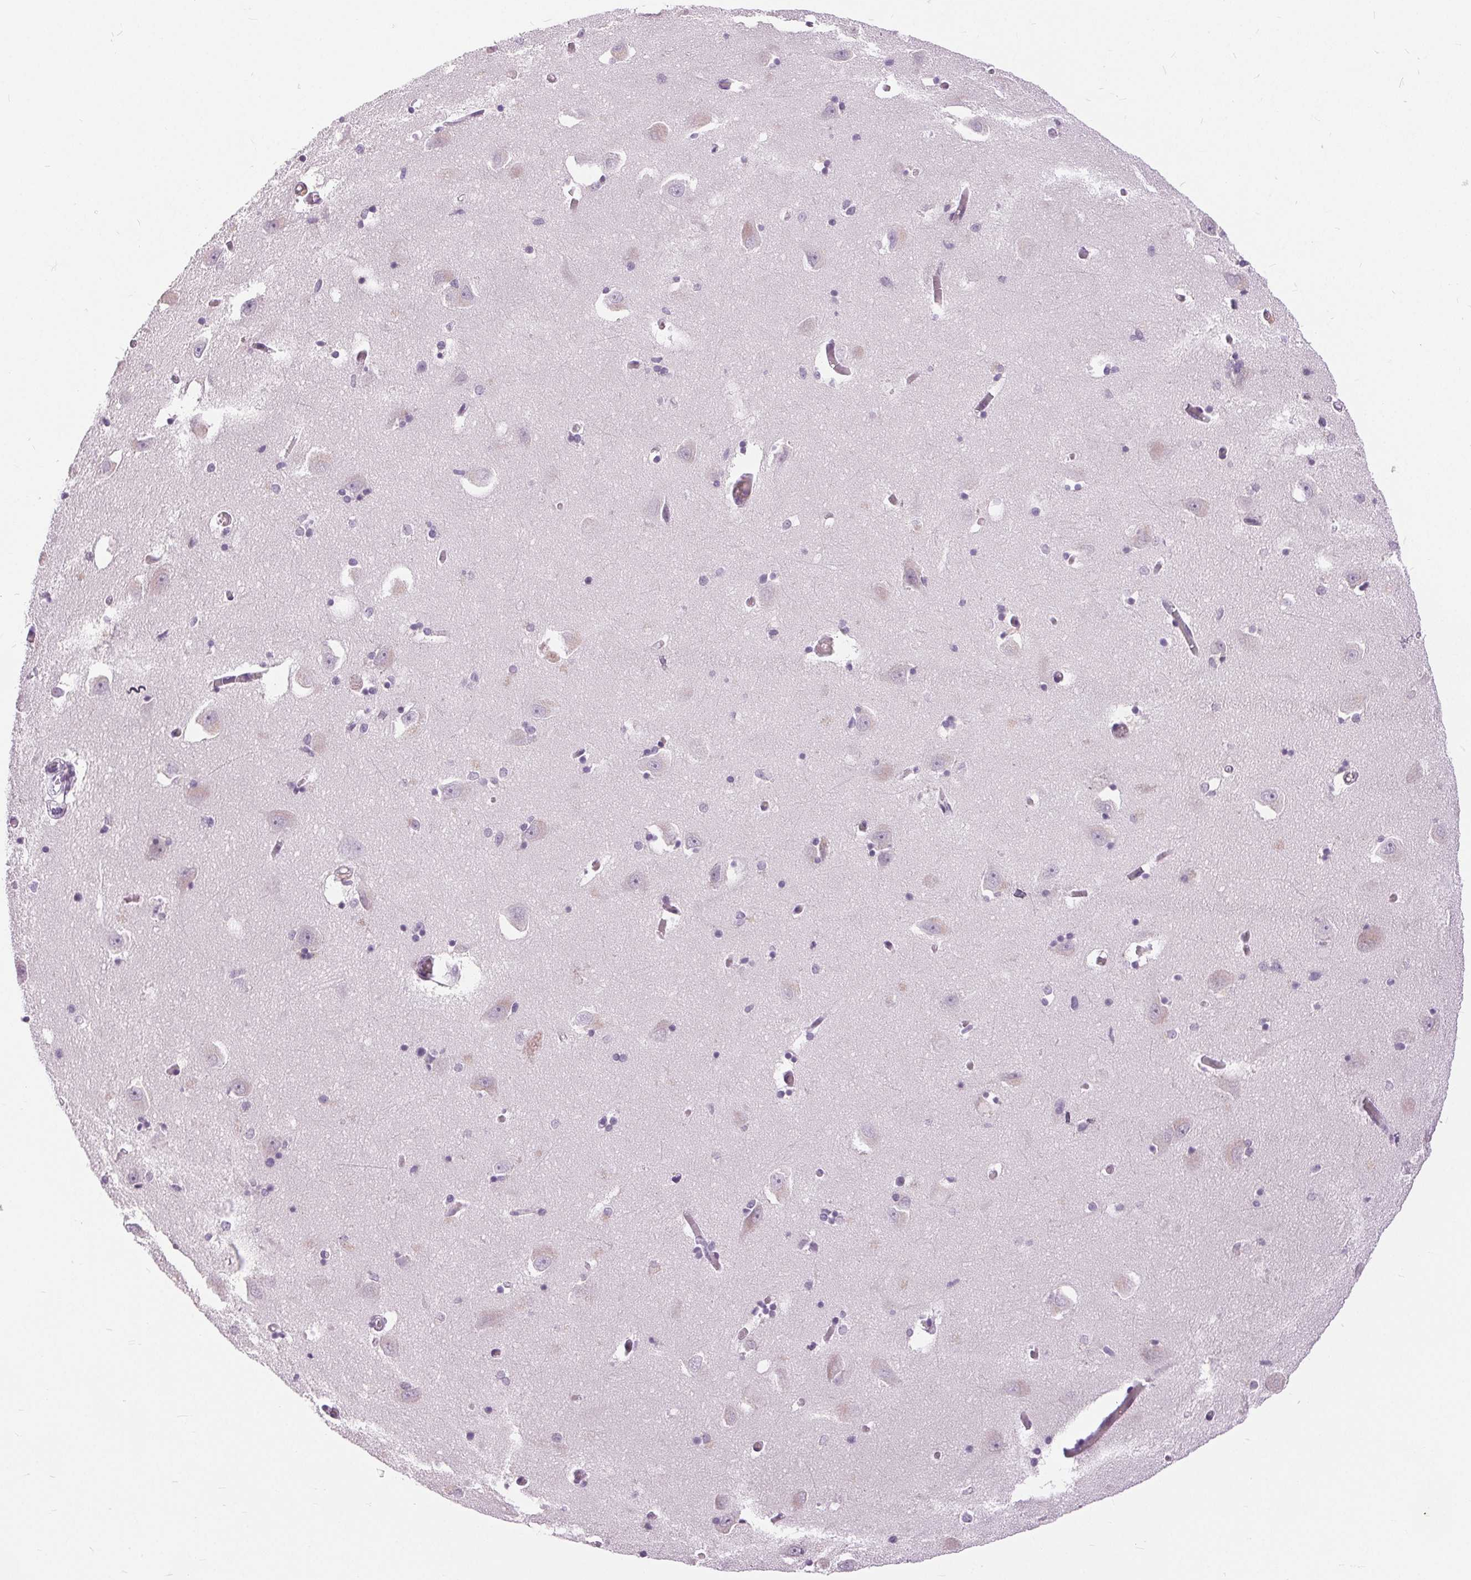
{"staining": {"intensity": "negative", "quantity": "none", "location": "none"}, "tissue": "caudate", "cell_type": "Glial cells", "image_type": "normal", "snomed": [{"axis": "morphology", "description": "Normal tissue, NOS"}, {"axis": "topography", "description": "Lateral ventricle wall"}, {"axis": "topography", "description": "Hippocampus"}], "caption": "IHC micrograph of normal caudate: caudate stained with DAB (3,3'-diaminobenzidine) shows no significant protein expression in glial cells. Nuclei are stained in blue.", "gene": "DSG3", "patient": {"sex": "female", "age": 63}}